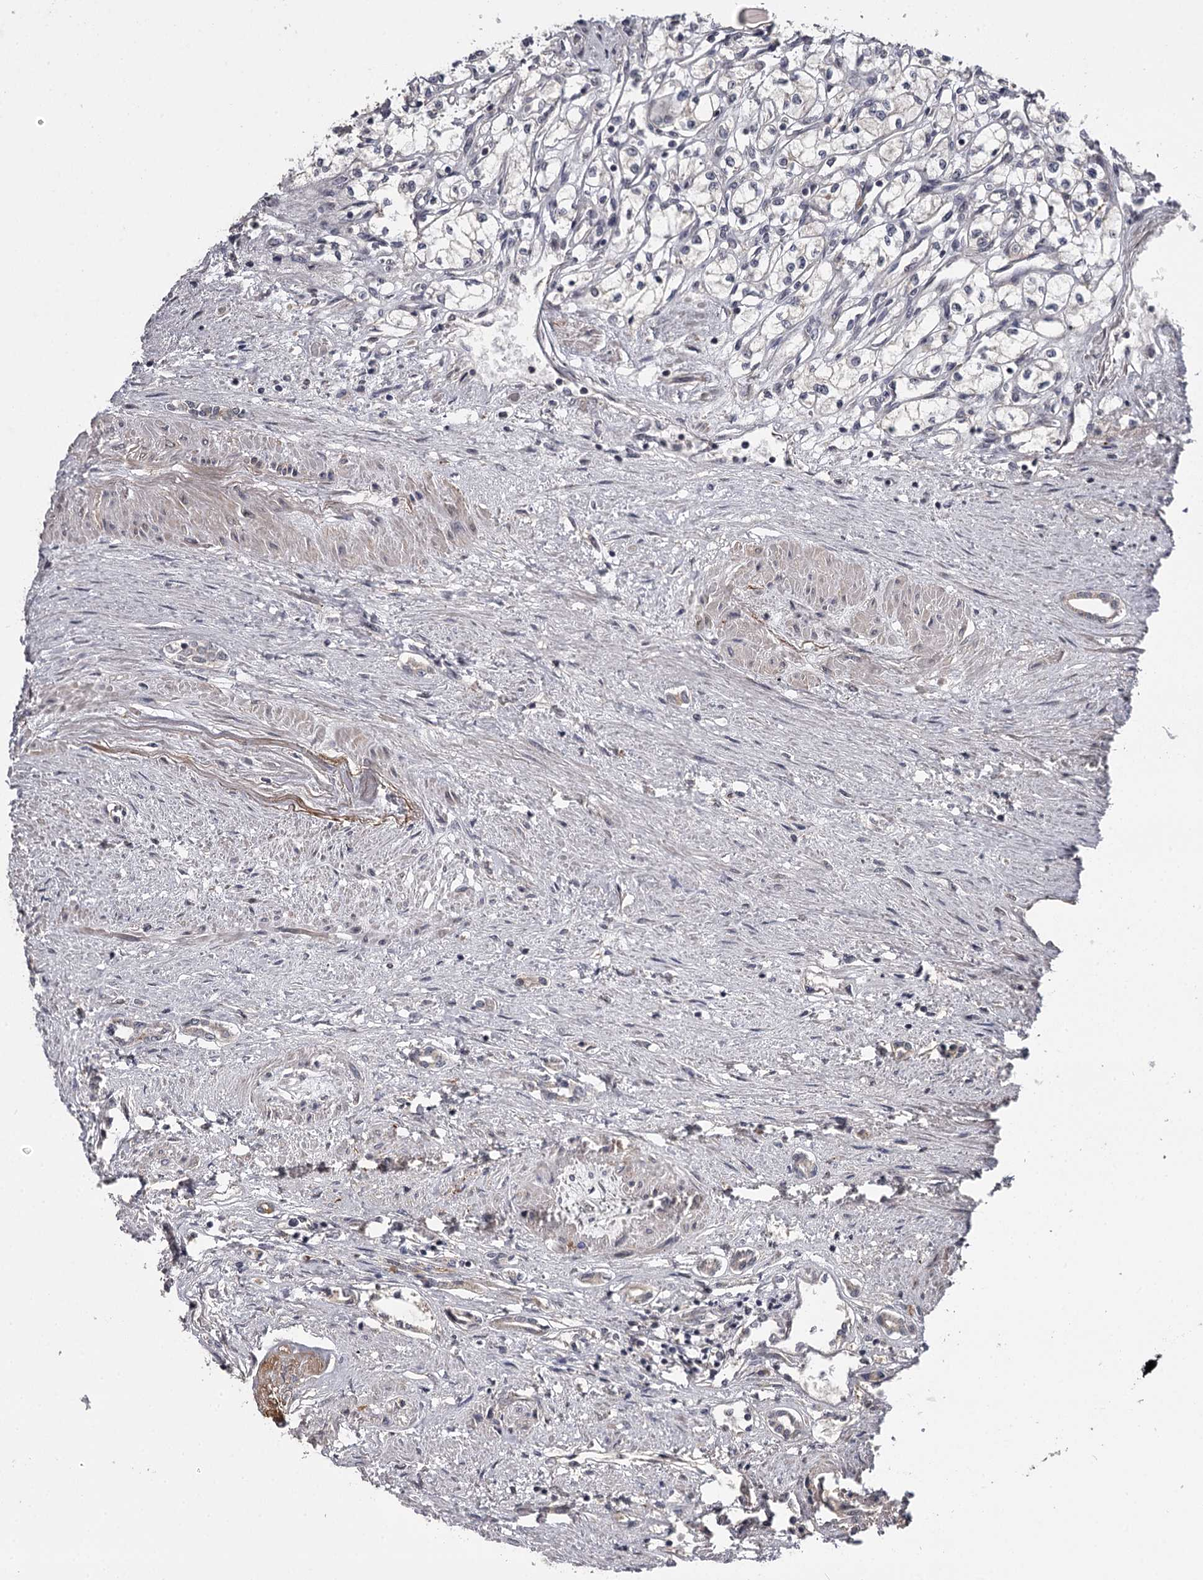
{"staining": {"intensity": "negative", "quantity": "none", "location": "none"}, "tissue": "renal cancer", "cell_type": "Tumor cells", "image_type": "cancer", "snomed": [{"axis": "morphology", "description": "Adenocarcinoma, NOS"}, {"axis": "topography", "description": "Kidney"}], "caption": "This is an immunohistochemistry (IHC) histopathology image of renal cancer. There is no positivity in tumor cells.", "gene": "CWF19L2", "patient": {"sex": "male", "age": 59}}